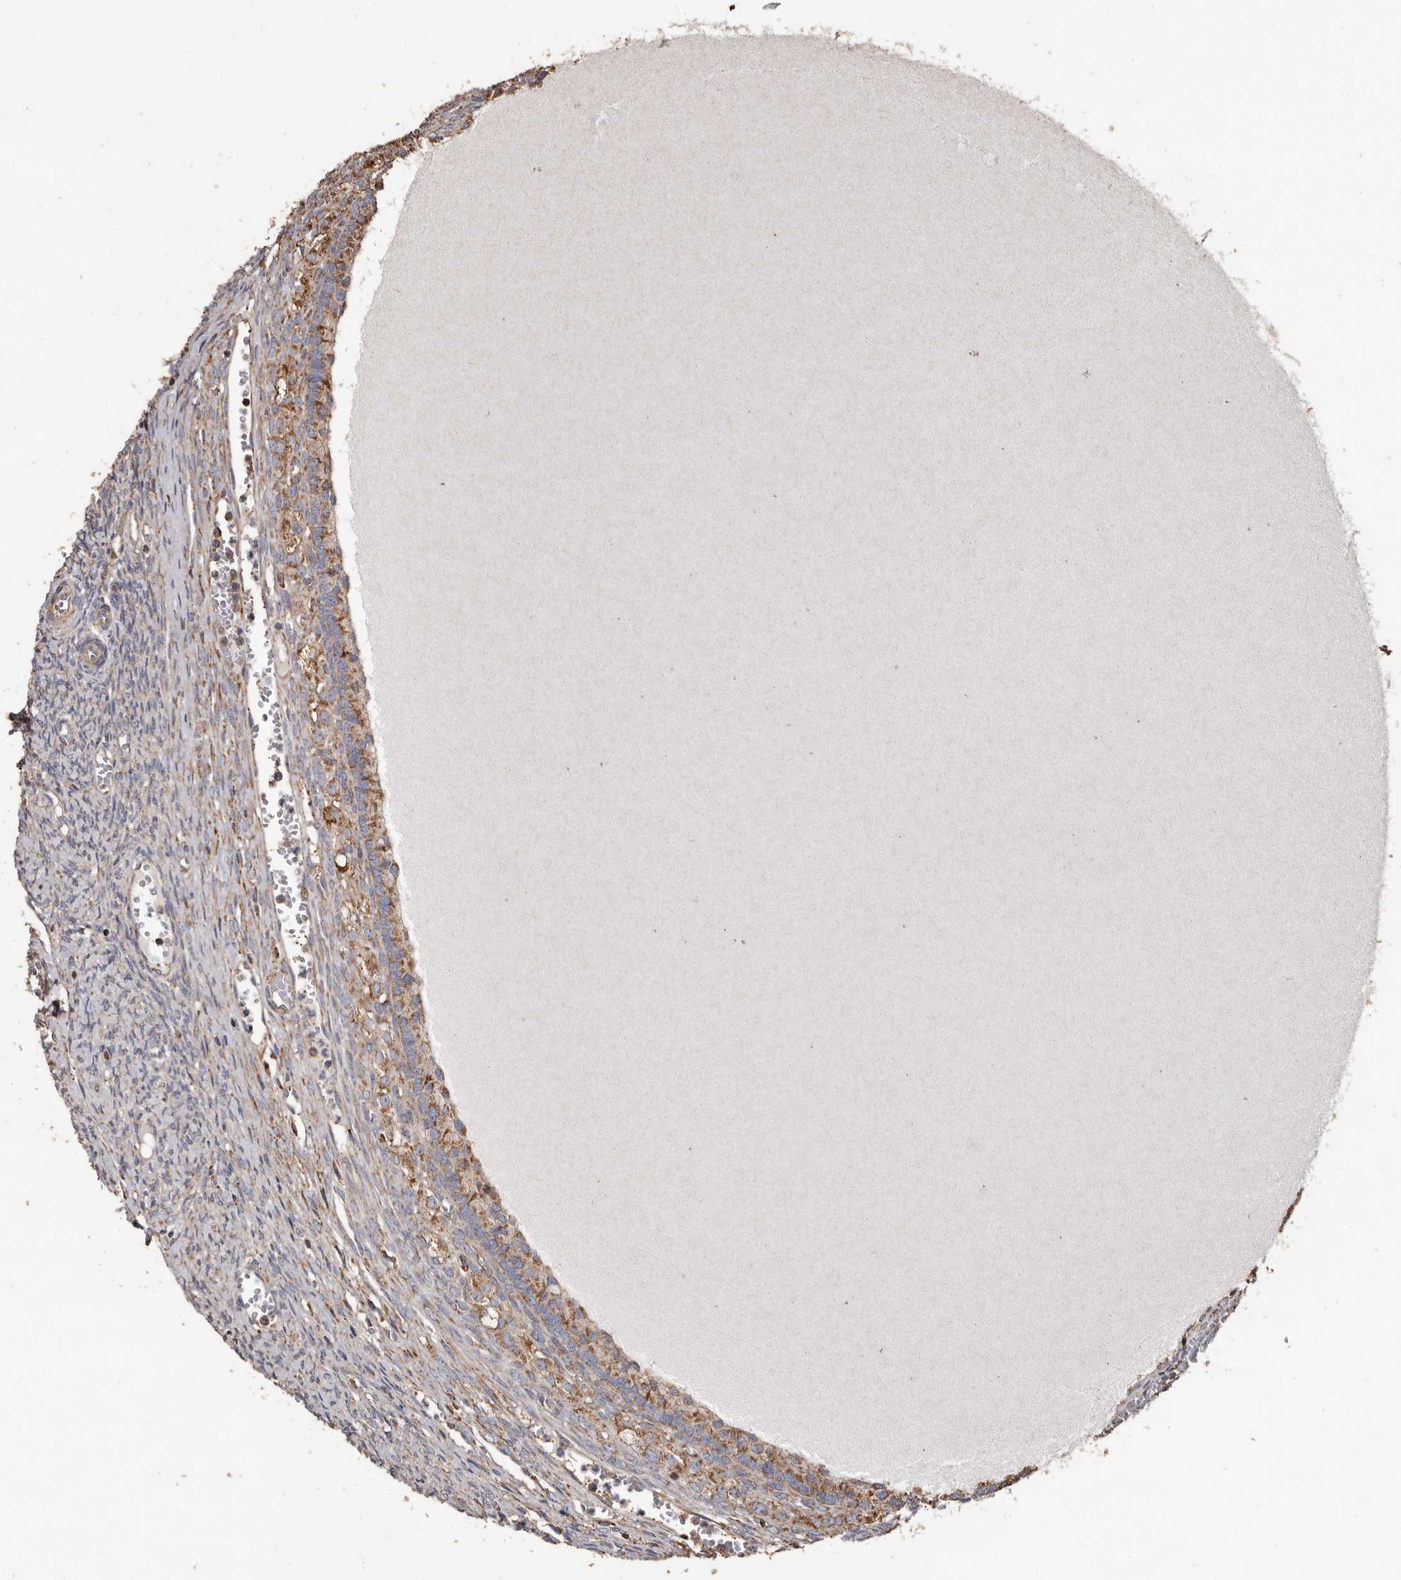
{"staining": {"intensity": "weak", "quantity": "<25%", "location": "cytoplasmic/membranous"}, "tissue": "ovary", "cell_type": "Ovarian stroma cells", "image_type": "normal", "snomed": [{"axis": "morphology", "description": "Normal tissue, NOS"}, {"axis": "topography", "description": "Ovary"}], "caption": "This is a photomicrograph of immunohistochemistry (IHC) staining of normal ovary, which shows no staining in ovarian stroma cells.", "gene": "OSGIN2", "patient": {"sex": "female", "age": 41}}